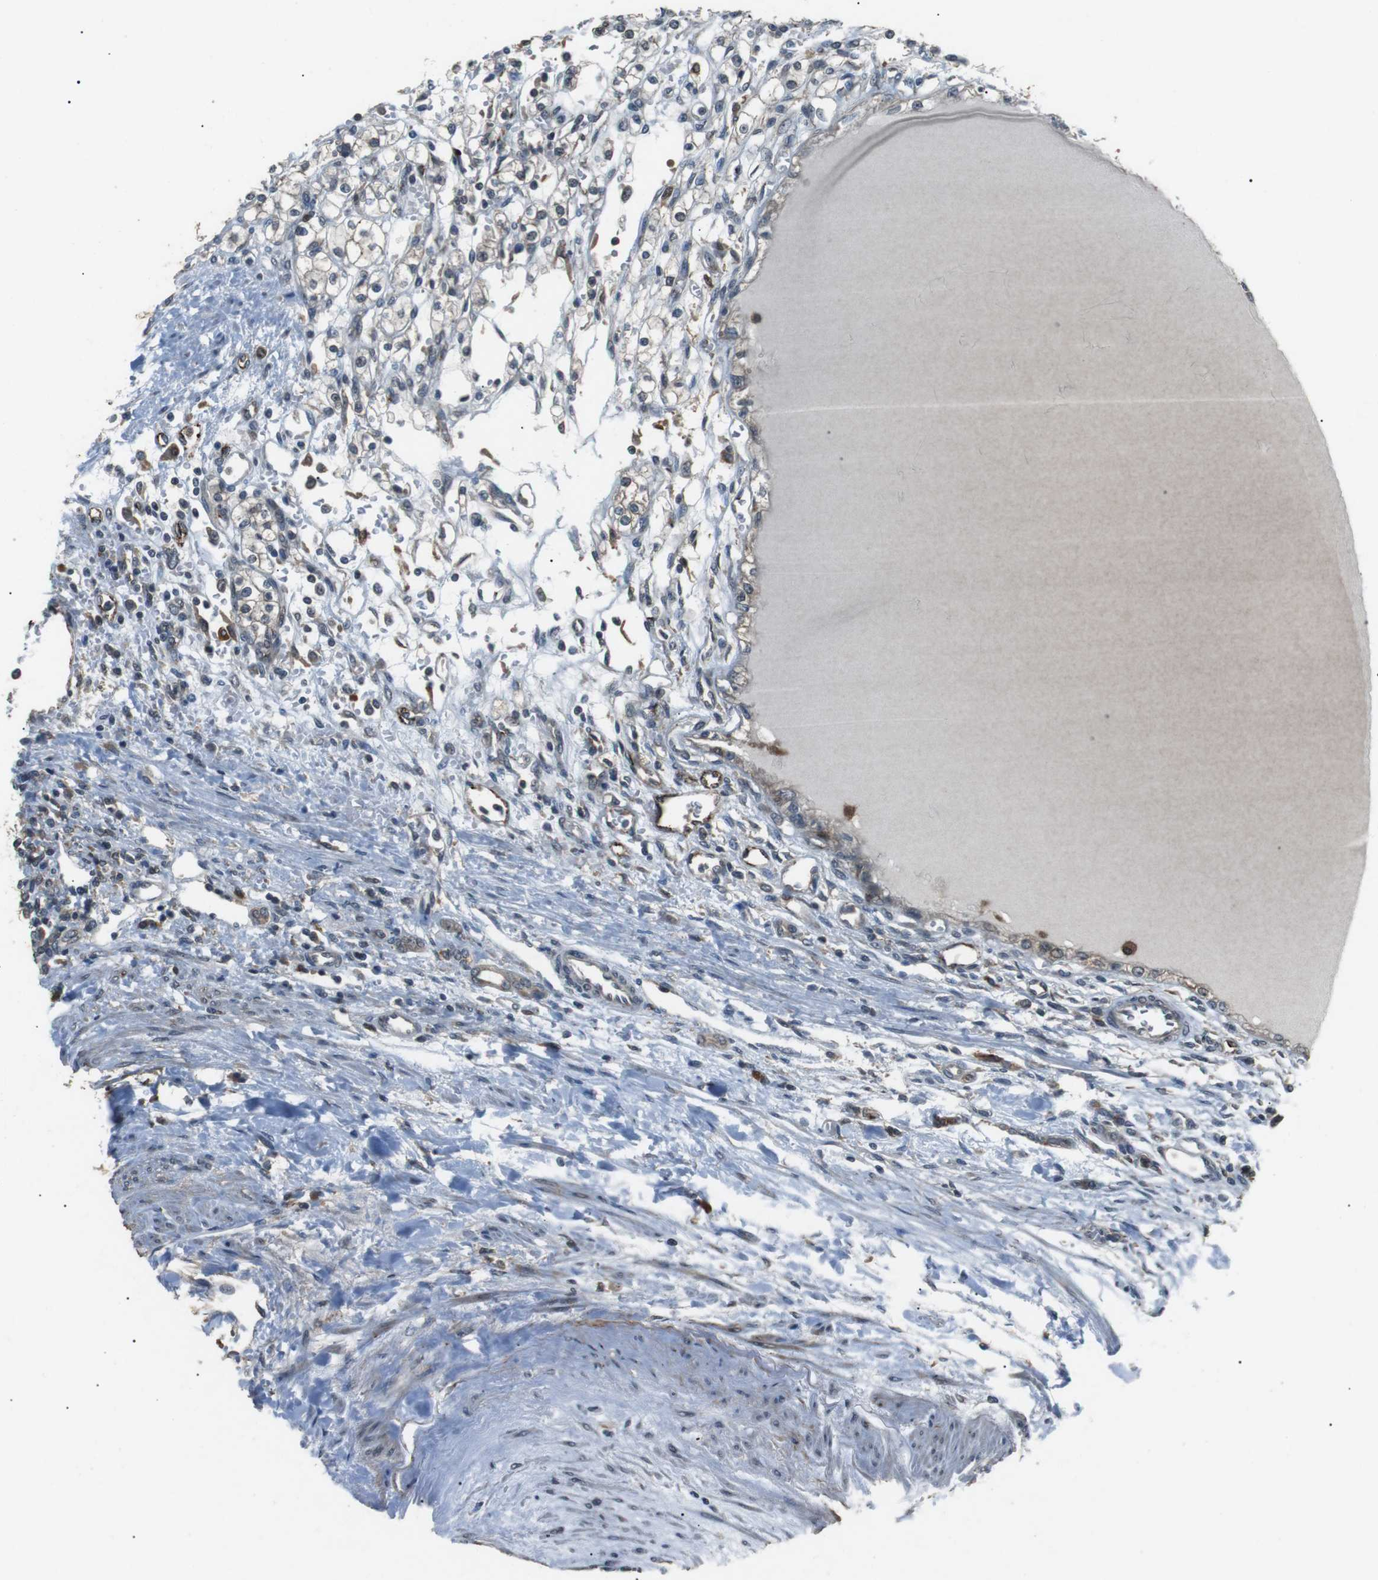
{"staining": {"intensity": "weak", "quantity": "<25%", "location": "cytoplasmic/membranous"}, "tissue": "renal cancer", "cell_type": "Tumor cells", "image_type": "cancer", "snomed": [{"axis": "morphology", "description": "Normal tissue, NOS"}, {"axis": "morphology", "description": "Adenocarcinoma, NOS"}, {"axis": "topography", "description": "Kidney"}], "caption": "Micrograph shows no significant protein expression in tumor cells of renal cancer (adenocarcinoma).", "gene": "NEK7", "patient": {"sex": "female", "age": 55}}